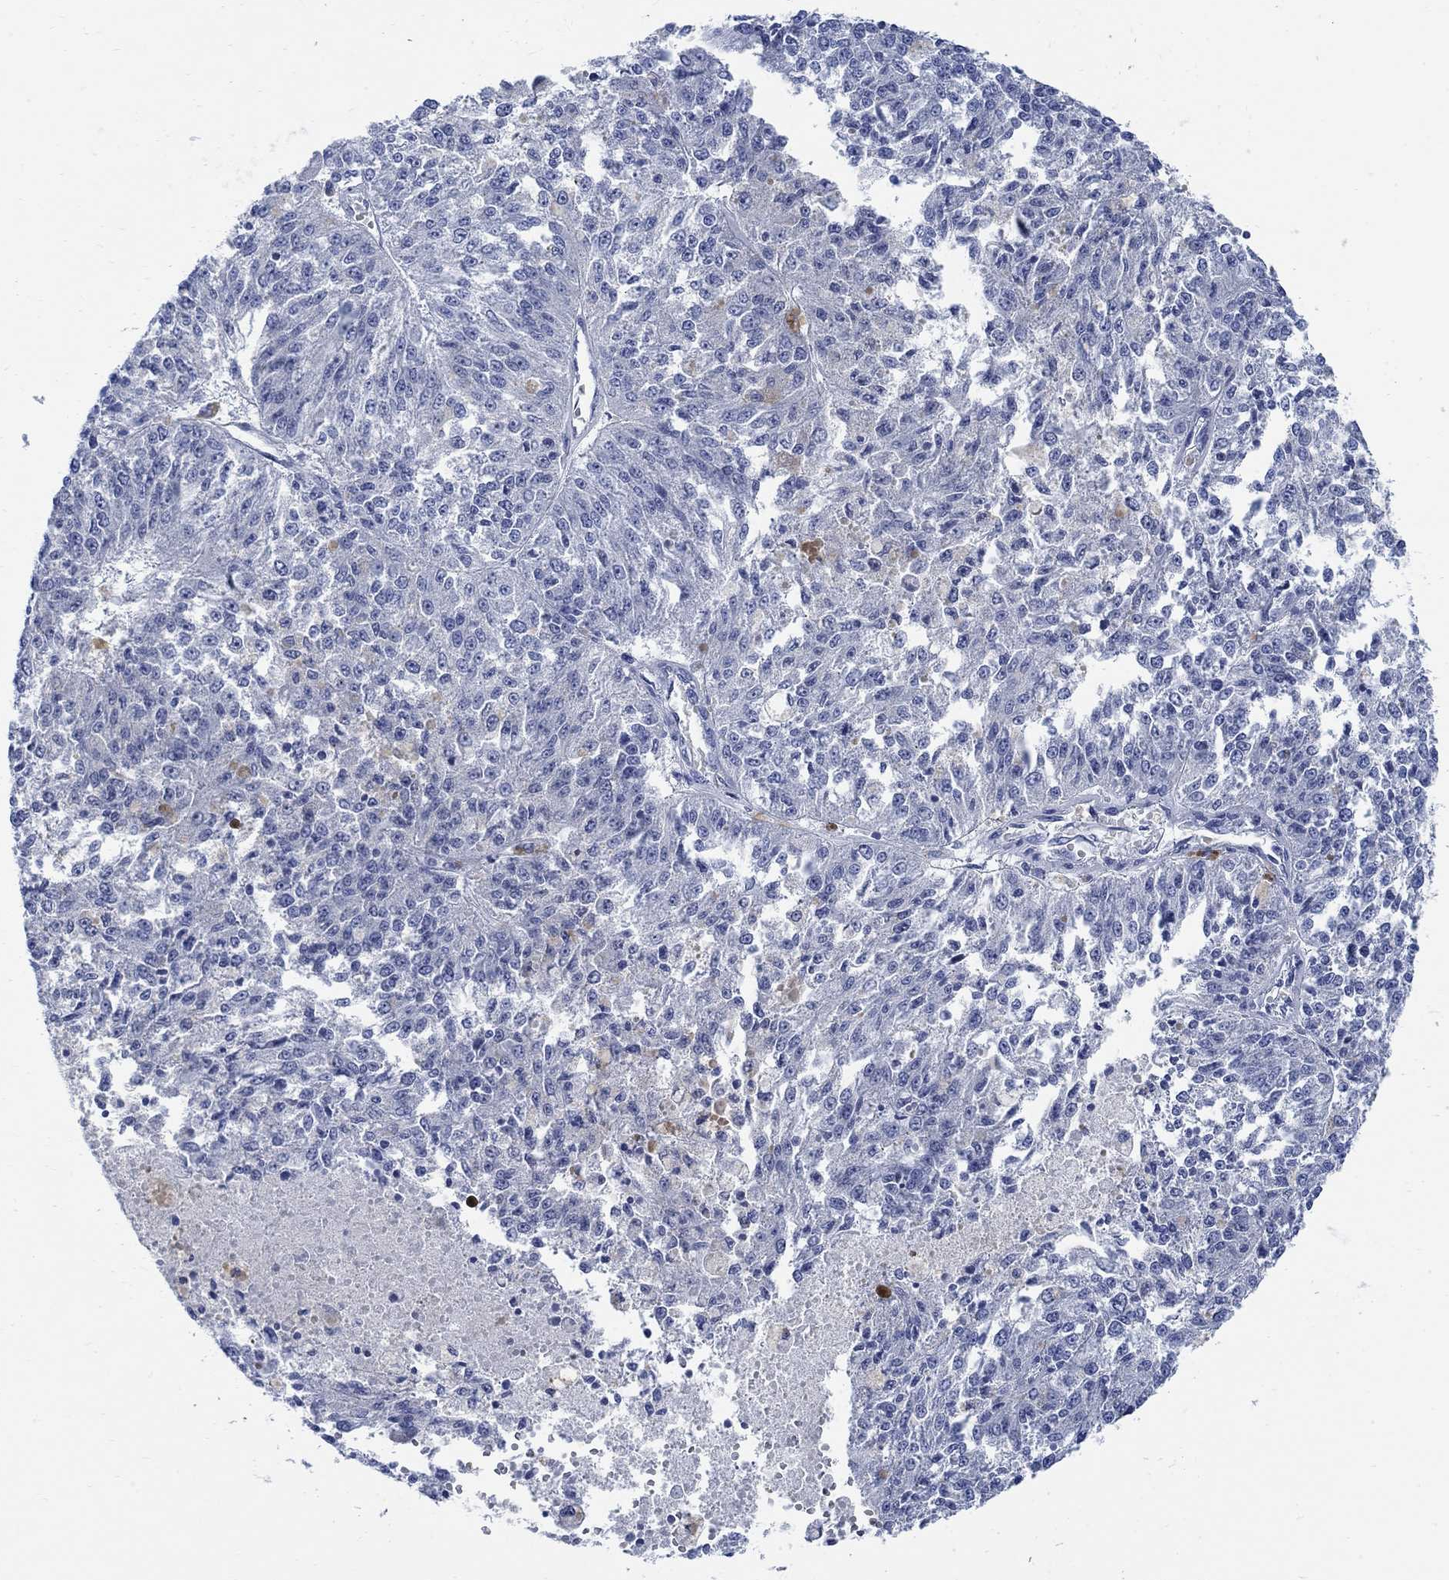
{"staining": {"intensity": "negative", "quantity": "none", "location": "none"}, "tissue": "melanoma", "cell_type": "Tumor cells", "image_type": "cancer", "snomed": [{"axis": "morphology", "description": "Malignant melanoma, Metastatic site"}, {"axis": "topography", "description": "Lymph node"}], "caption": "IHC histopathology image of neoplastic tissue: human melanoma stained with DAB reveals no significant protein staining in tumor cells.", "gene": "CAMK2N1", "patient": {"sex": "female", "age": 64}}